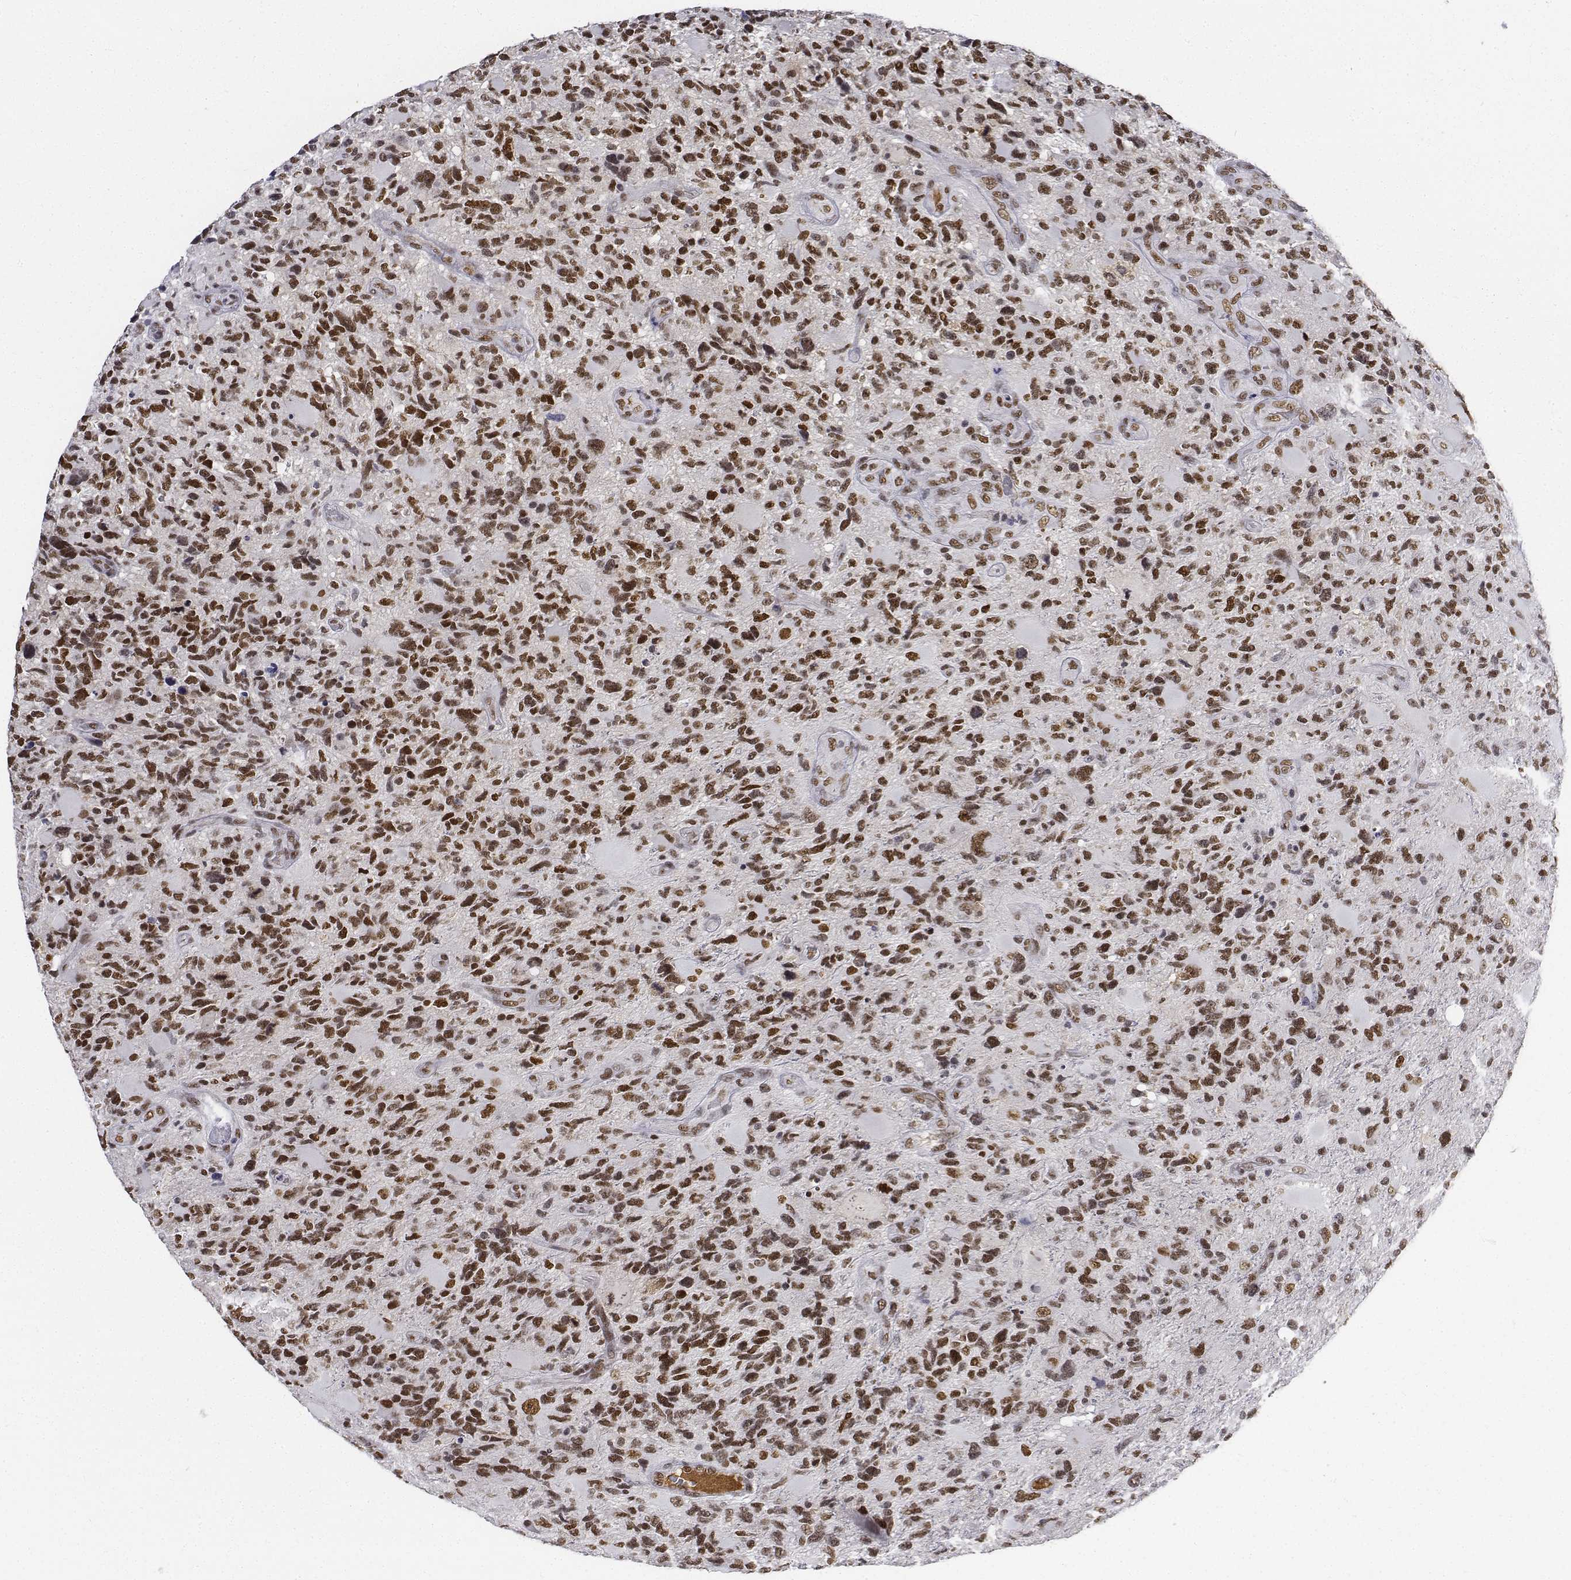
{"staining": {"intensity": "moderate", "quantity": ">75%", "location": "nuclear"}, "tissue": "glioma", "cell_type": "Tumor cells", "image_type": "cancer", "snomed": [{"axis": "morphology", "description": "Glioma, malignant, High grade"}, {"axis": "topography", "description": "Brain"}], "caption": "Approximately >75% of tumor cells in glioma reveal moderate nuclear protein positivity as visualized by brown immunohistochemical staining.", "gene": "ATRX", "patient": {"sex": "female", "age": 71}}